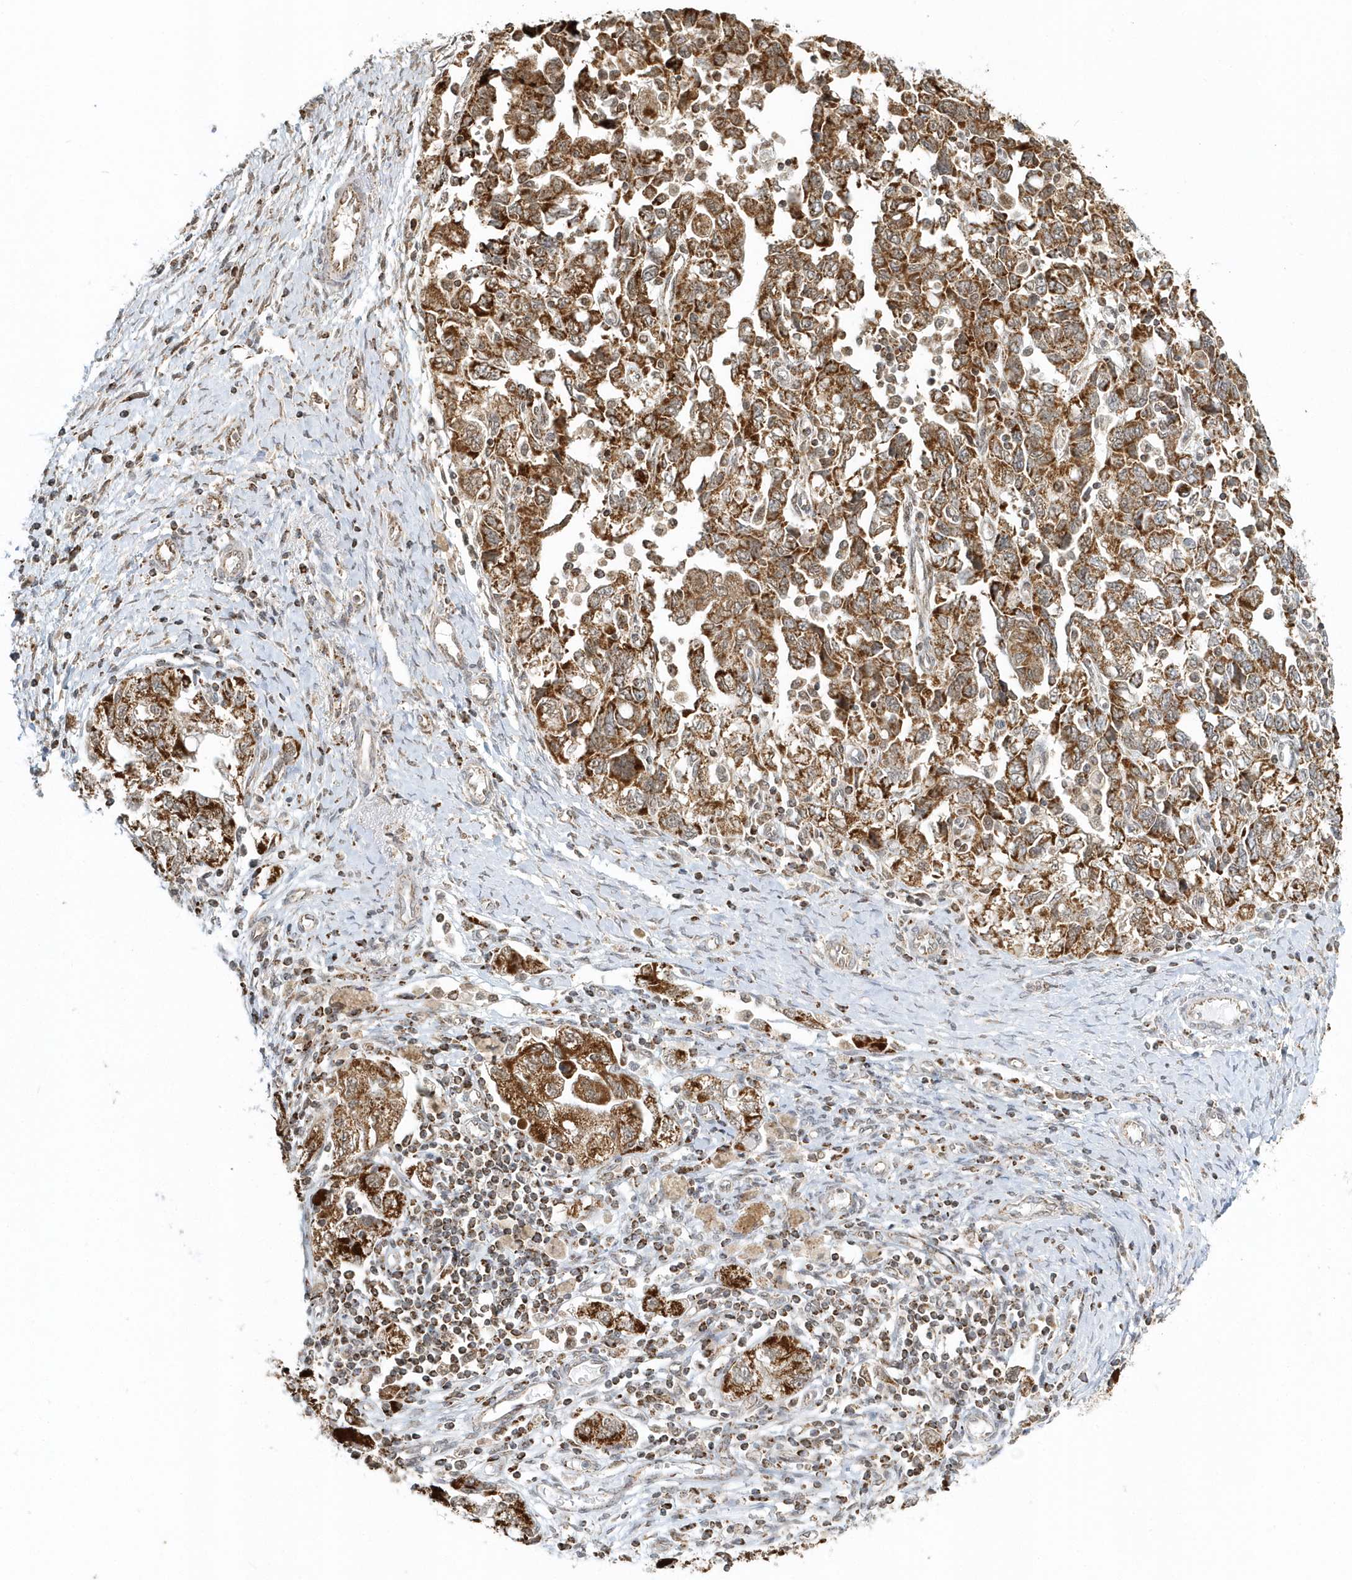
{"staining": {"intensity": "strong", "quantity": ">75%", "location": "cytoplasmic/membranous"}, "tissue": "ovarian cancer", "cell_type": "Tumor cells", "image_type": "cancer", "snomed": [{"axis": "morphology", "description": "Carcinoma, NOS"}, {"axis": "morphology", "description": "Cystadenocarcinoma, serous, NOS"}, {"axis": "topography", "description": "Ovary"}], "caption": "DAB immunohistochemical staining of human ovarian cancer exhibits strong cytoplasmic/membranous protein expression in approximately >75% of tumor cells.", "gene": "PSMD6", "patient": {"sex": "female", "age": 69}}